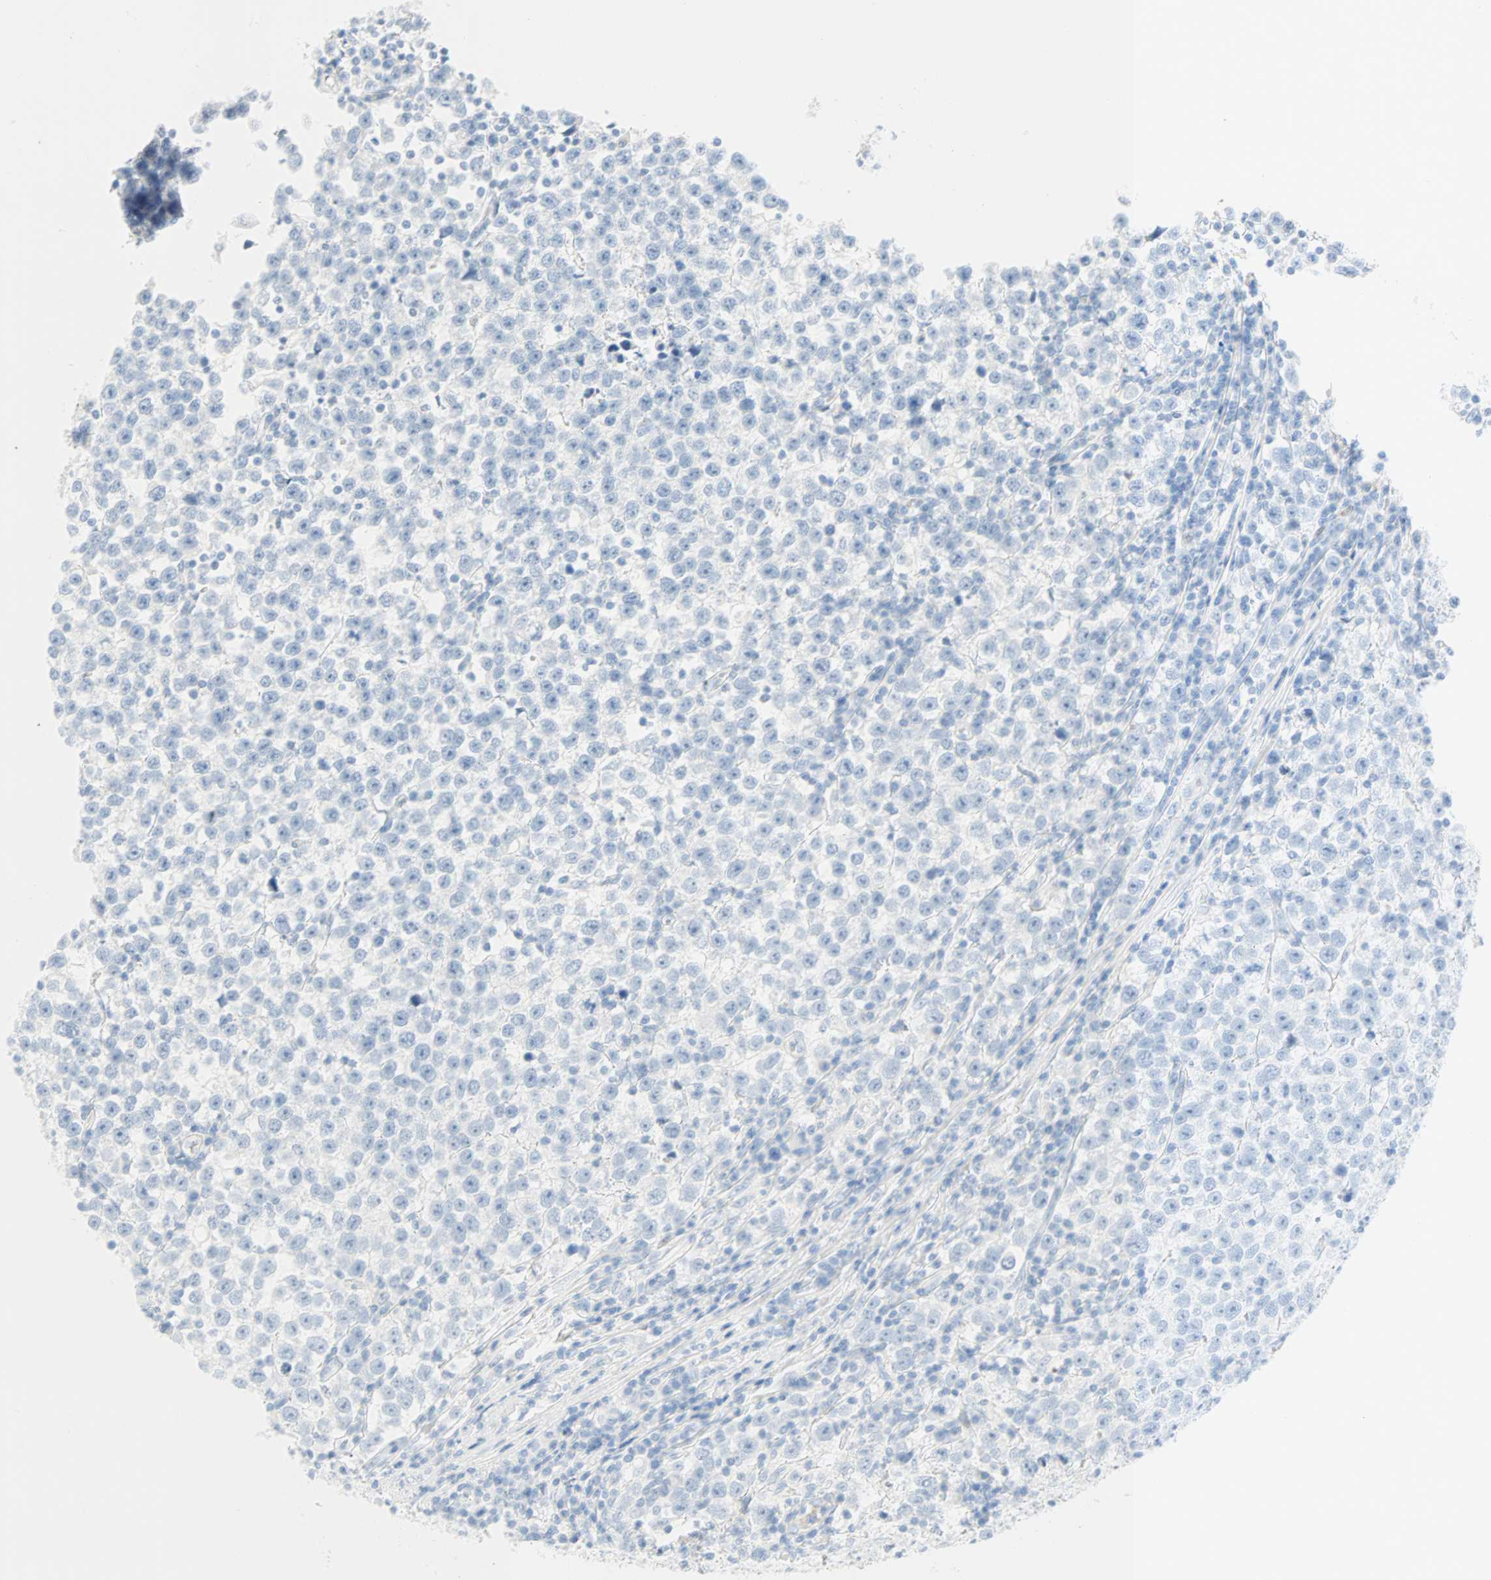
{"staining": {"intensity": "negative", "quantity": "none", "location": "none"}, "tissue": "testis cancer", "cell_type": "Tumor cells", "image_type": "cancer", "snomed": [{"axis": "morphology", "description": "Seminoma, NOS"}, {"axis": "topography", "description": "Testis"}], "caption": "The histopathology image demonstrates no significant staining in tumor cells of seminoma (testis).", "gene": "SELENBP1", "patient": {"sex": "male", "age": 43}}